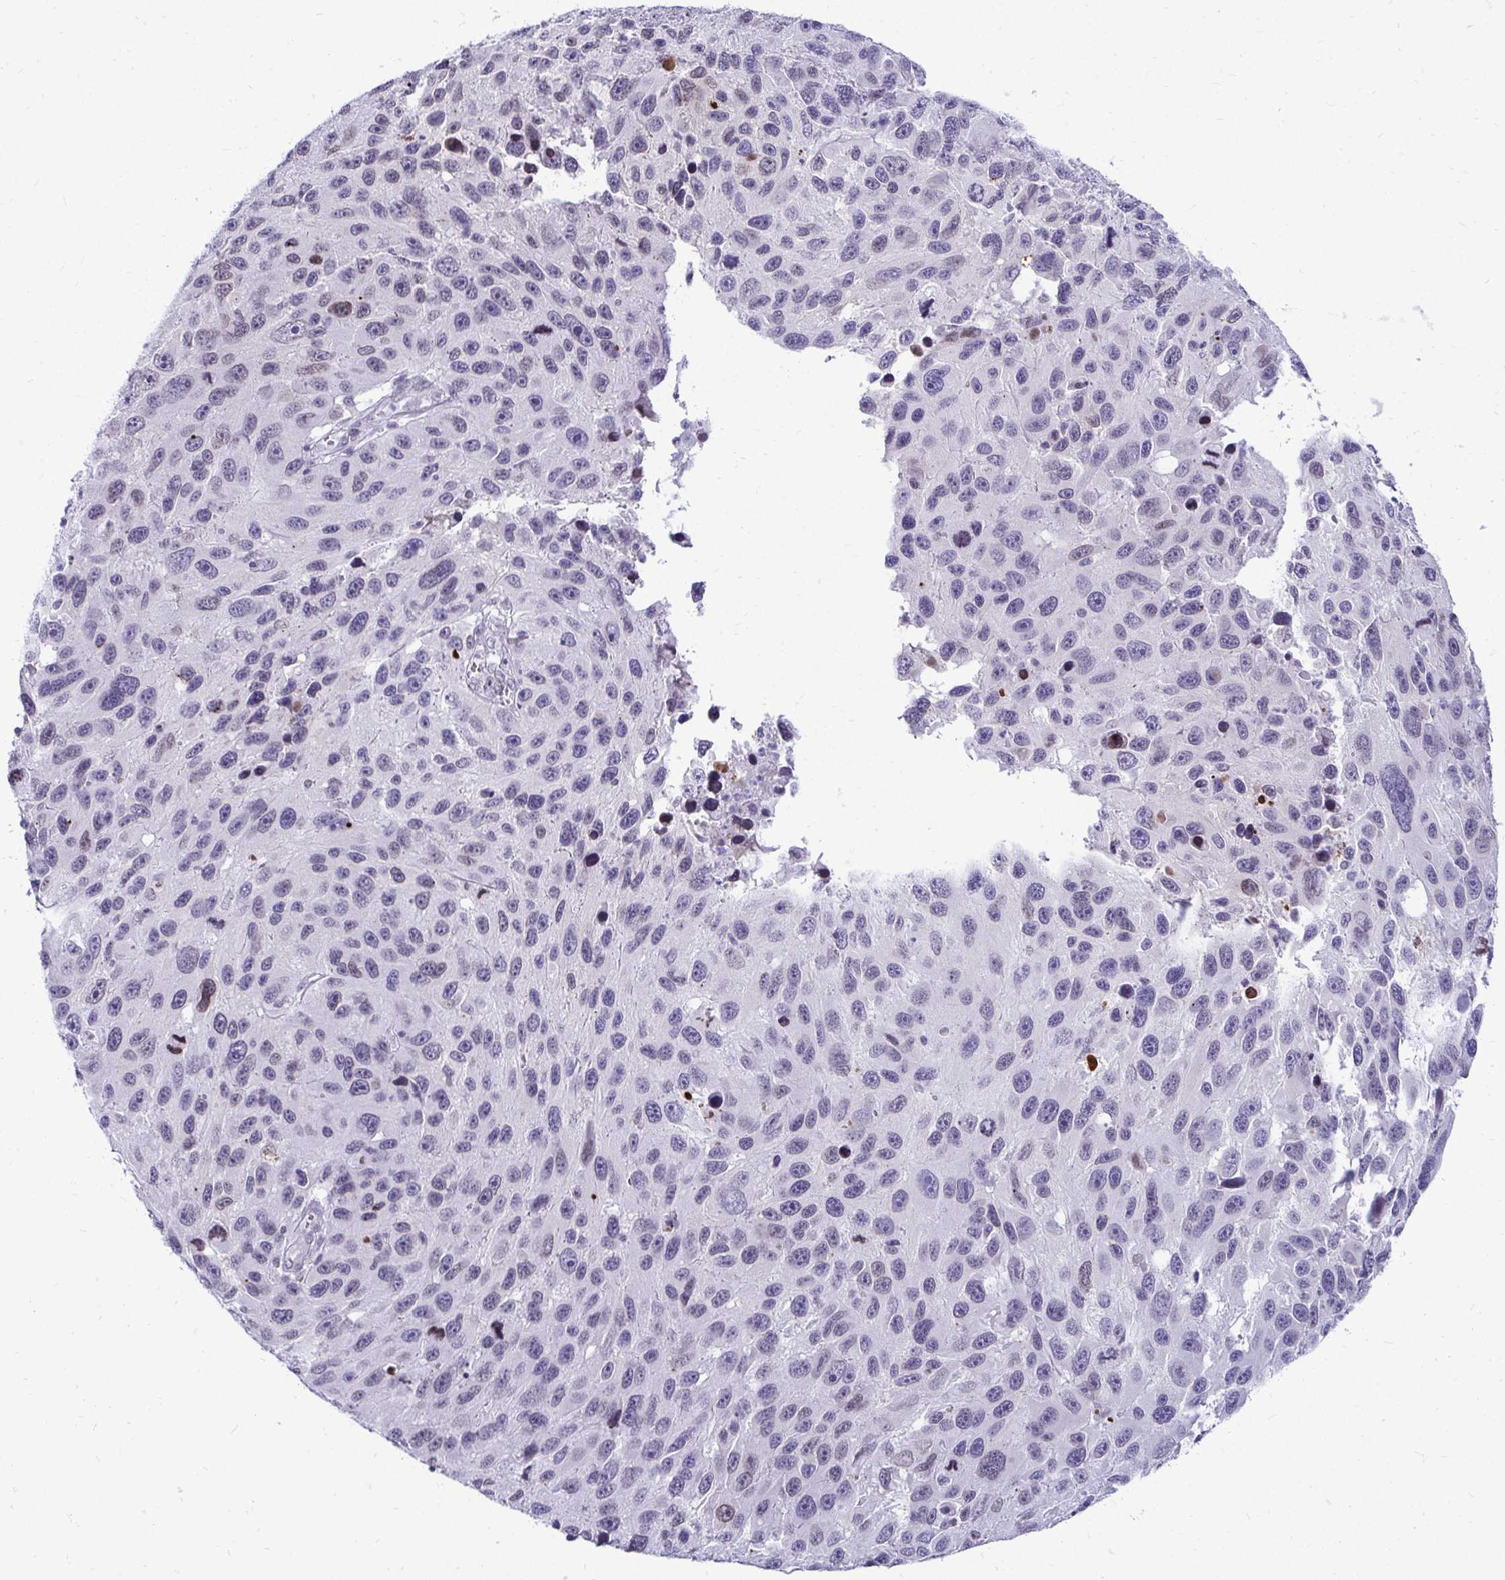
{"staining": {"intensity": "negative", "quantity": "none", "location": "none"}, "tissue": "melanoma", "cell_type": "Tumor cells", "image_type": "cancer", "snomed": [{"axis": "morphology", "description": "Malignant melanoma, NOS"}, {"axis": "topography", "description": "Skin"}], "caption": "Histopathology image shows no protein staining in tumor cells of malignant melanoma tissue.", "gene": "BANF1", "patient": {"sex": "male", "age": 53}}